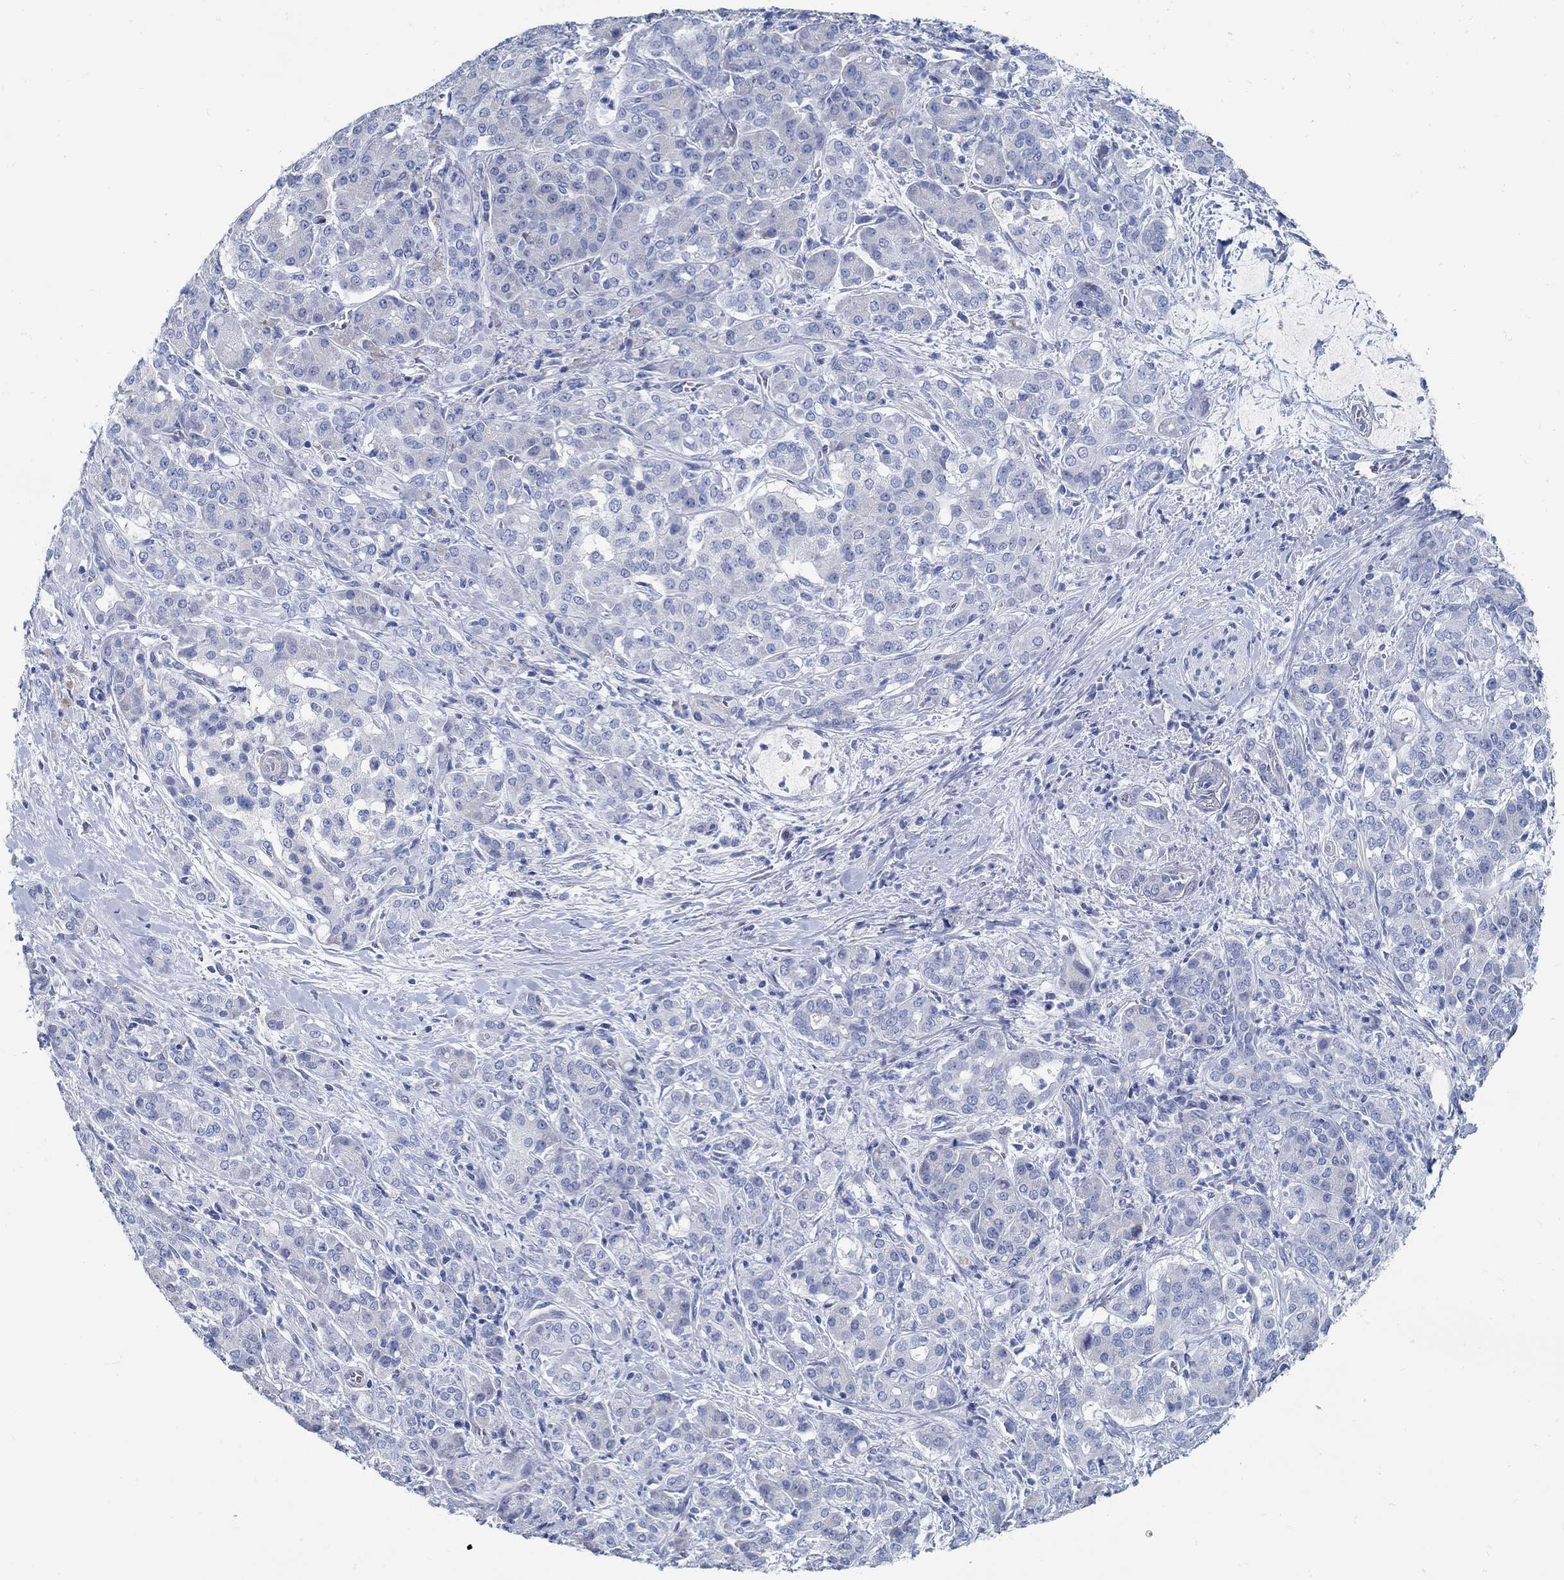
{"staining": {"intensity": "negative", "quantity": "none", "location": "none"}, "tissue": "pancreatic cancer", "cell_type": "Tumor cells", "image_type": "cancer", "snomed": [{"axis": "morphology", "description": "Normal tissue, NOS"}, {"axis": "morphology", "description": "Inflammation, NOS"}, {"axis": "morphology", "description": "Adenocarcinoma, NOS"}, {"axis": "topography", "description": "Pancreas"}], "caption": "The IHC histopathology image has no significant positivity in tumor cells of pancreatic cancer tissue.", "gene": "C15orf39", "patient": {"sex": "male", "age": 57}}